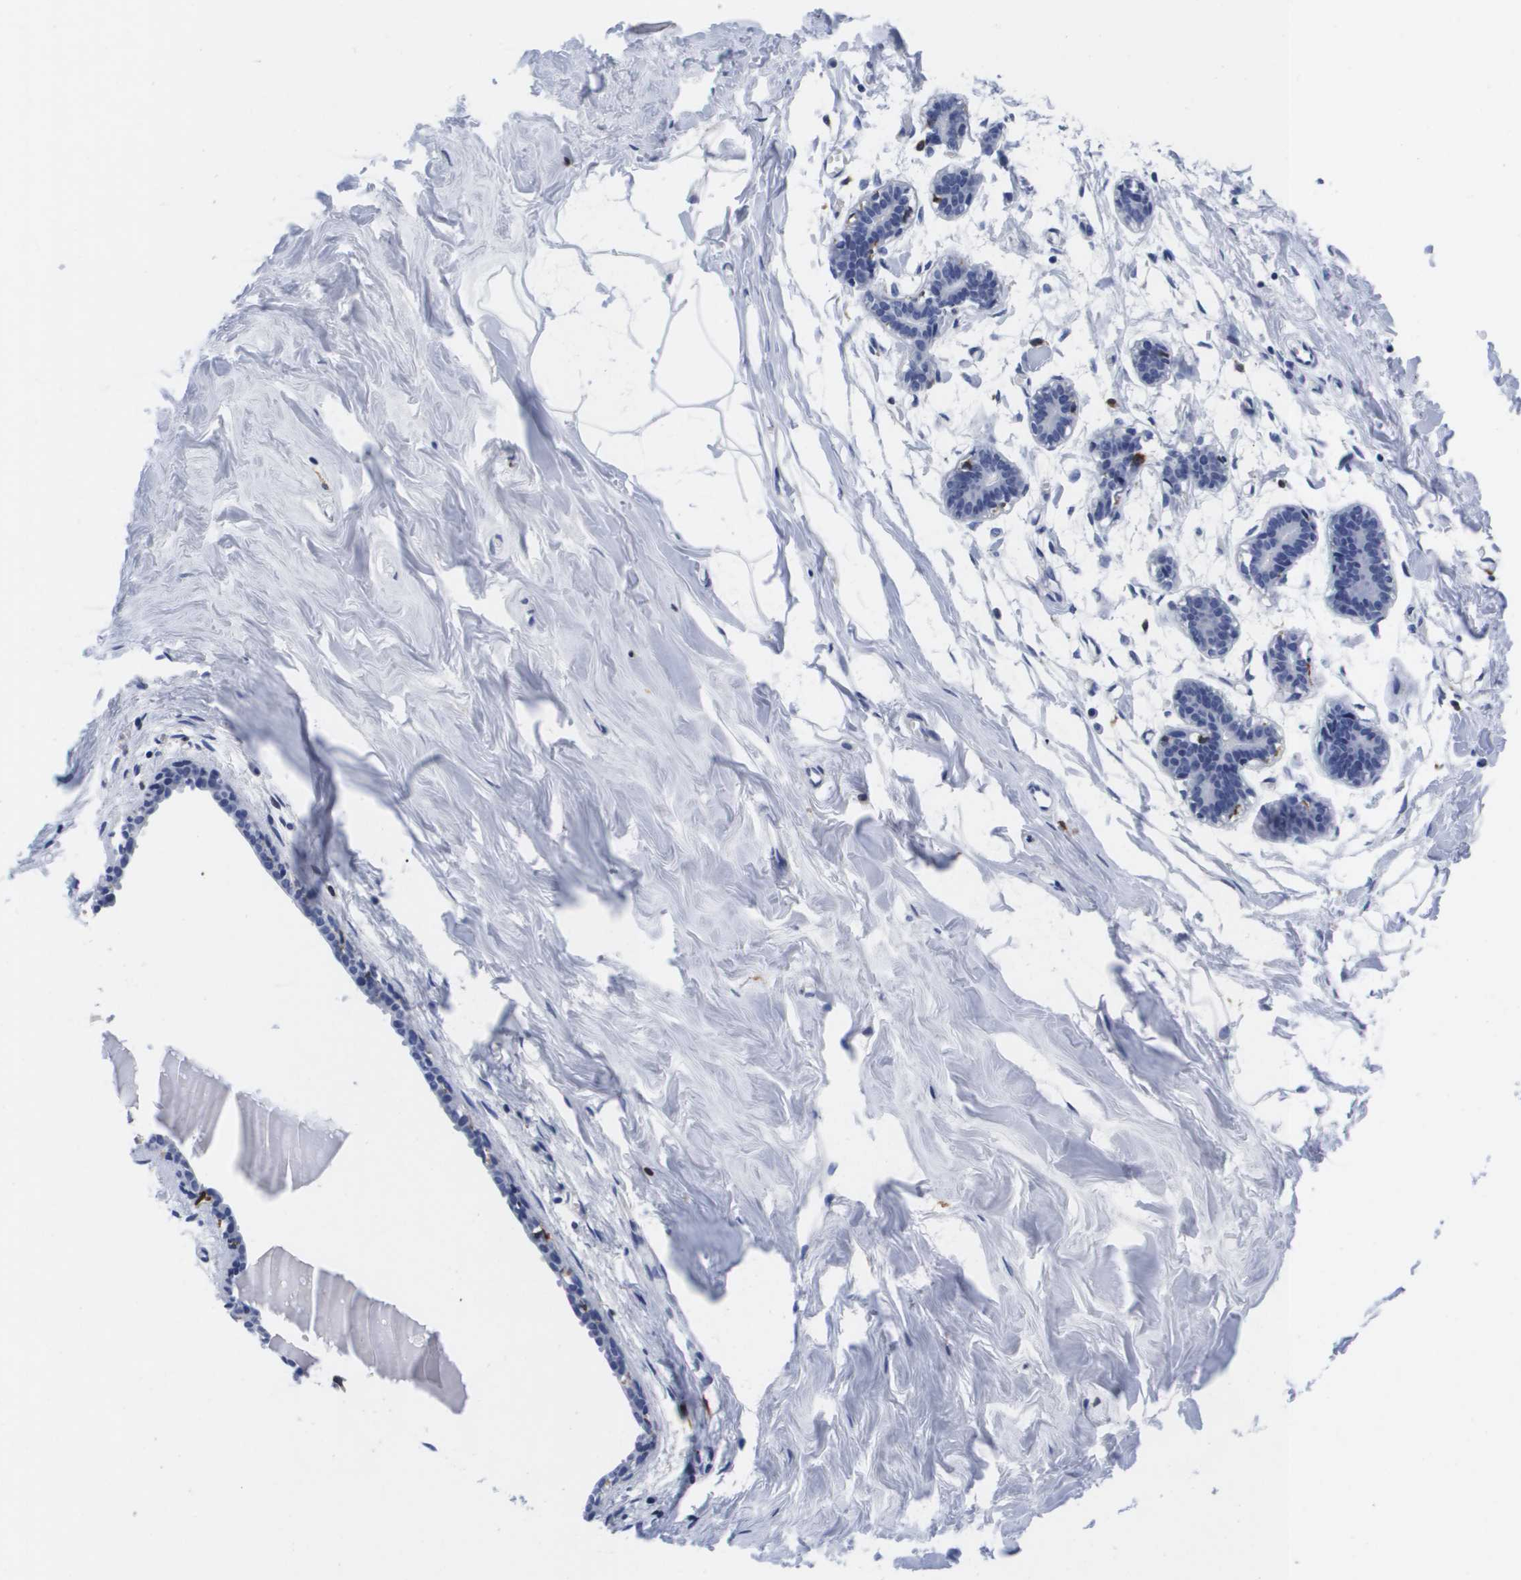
{"staining": {"intensity": "negative", "quantity": "none", "location": "none"}, "tissue": "breast", "cell_type": "Adipocytes", "image_type": "normal", "snomed": [{"axis": "morphology", "description": "Normal tissue, NOS"}, {"axis": "topography", "description": "Breast"}], "caption": "DAB immunohistochemical staining of benign breast displays no significant expression in adipocytes.", "gene": "HMOX1", "patient": {"sex": "female", "age": 27}}